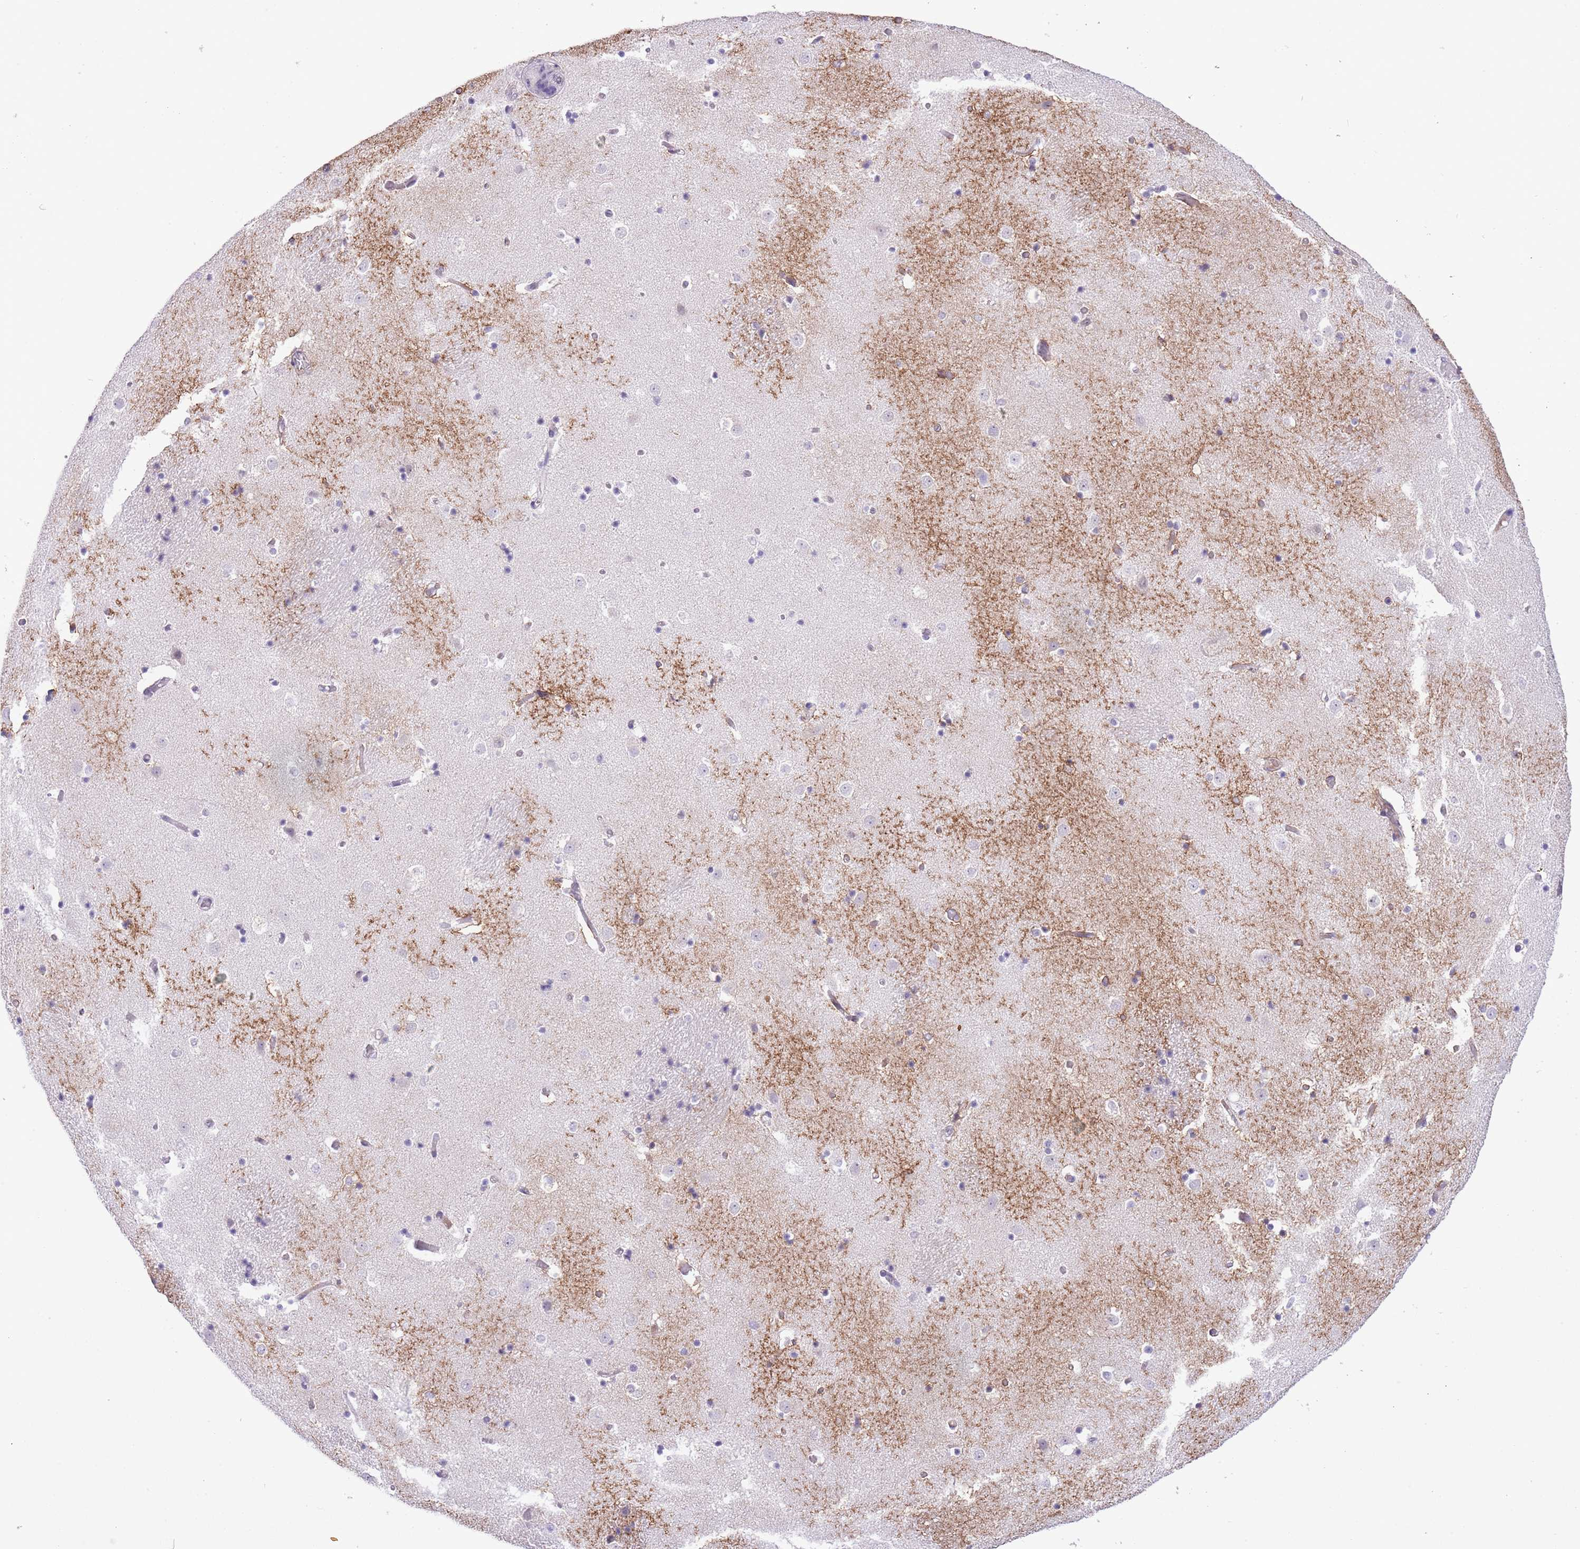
{"staining": {"intensity": "negative", "quantity": "none", "location": "none"}, "tissue": "caudate", "cell_type": "Glial cells", "image_type": "normal", "snomed": [{"axis": "morphology", "description": "Normal tissue, NOS"}, {"axis": "topography", "description": "Lateral ventricle wall"}], "caption": "Micrograph shows no protein expression in glial cells of benign caudate. Nuclei are stained in blue.", "gene": "MIDN", "patient": {"sex": "female", "age": 52}}